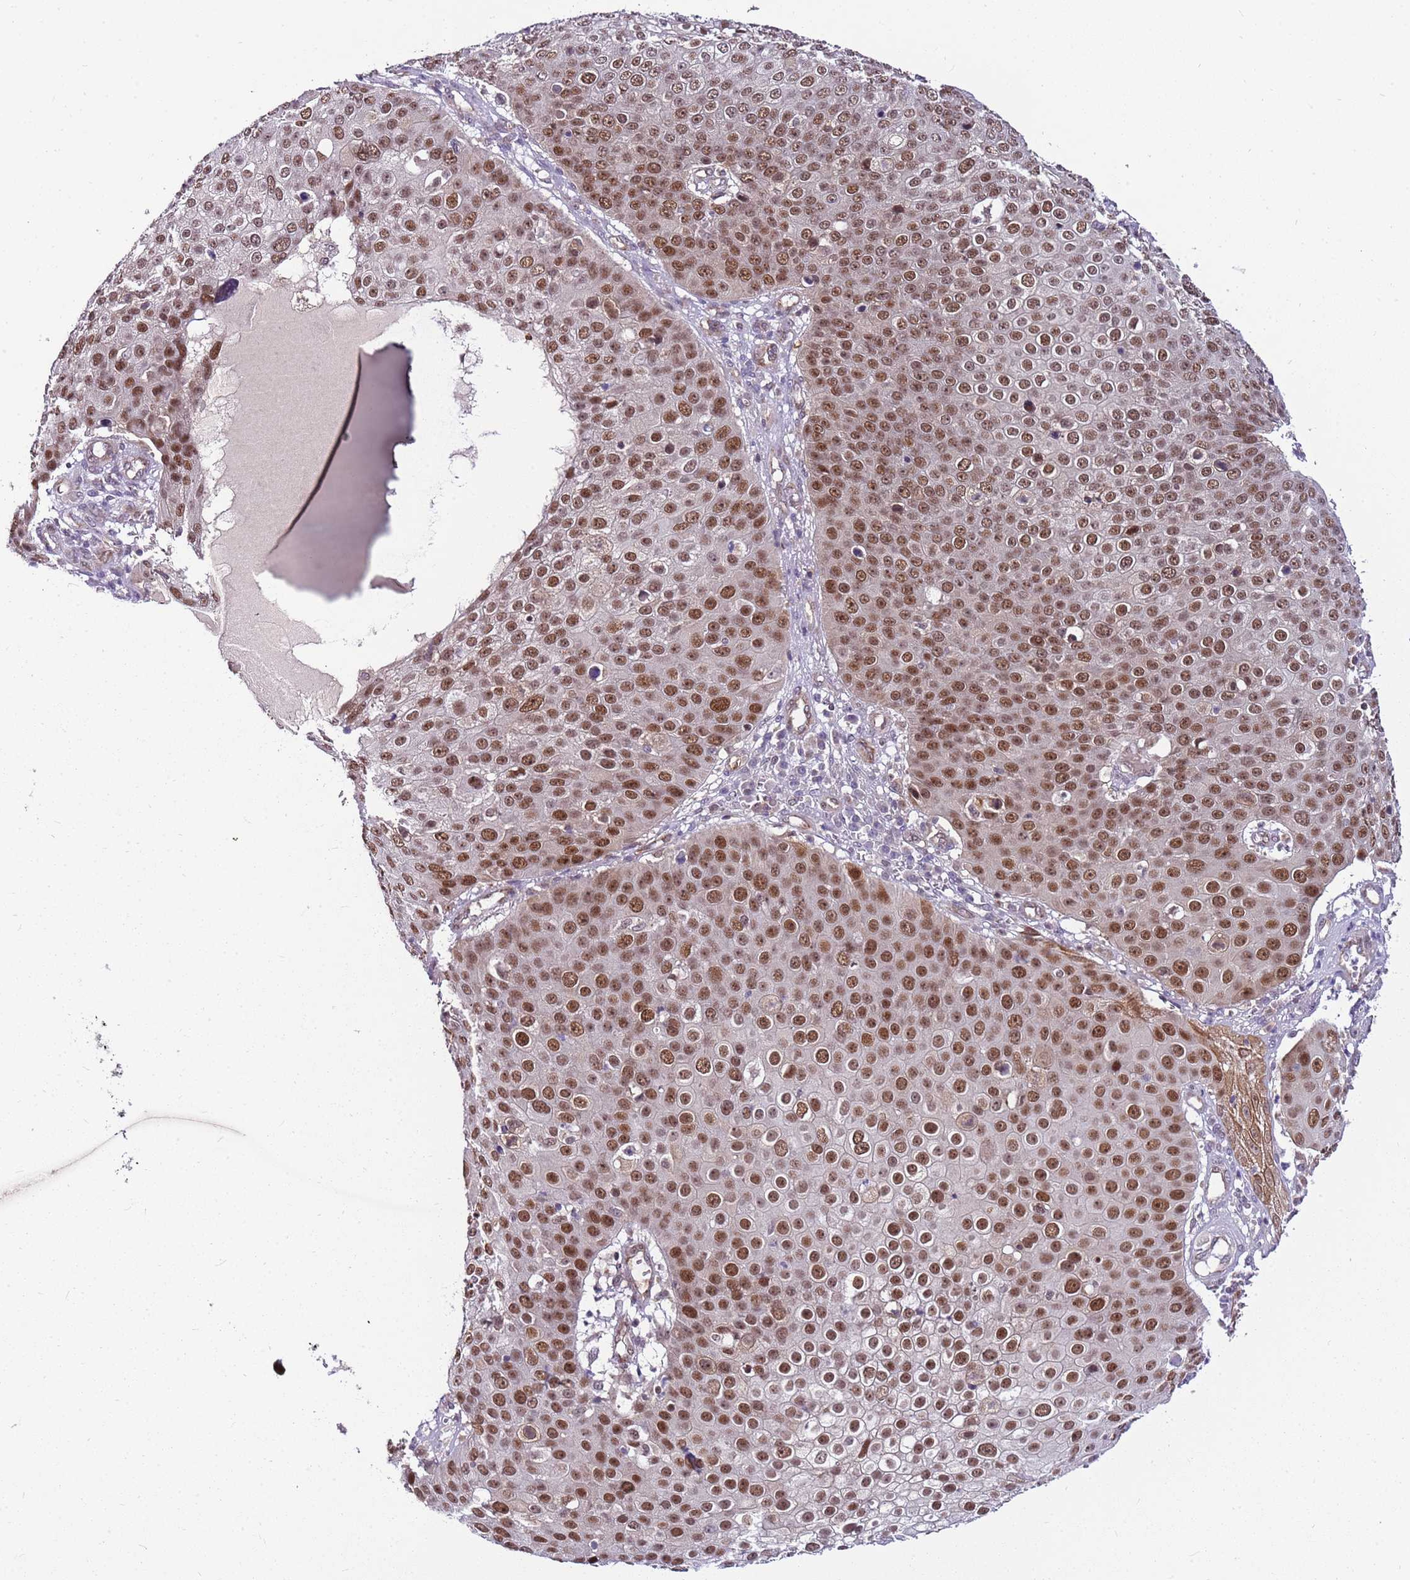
{"staining": {"intensity": "moderate", "quantity": ">75%", "location": "nuclear"}, "tissue": "skin cancer", "cell_type": "Tumor cells", "image_type": "cancer", "snomed": [{"axis": "morphology", "description": "Squamous cell carcinoma, NOS"}, {"axis": "topography", "description": "Skin"}], "caption": "Protein staining displays moderate nuclear positivity in about >75% of tumor cells in skin squamous cell carcinoma.", "gene": "POLE3", "patient": {"sex": "male", "age": 71}}